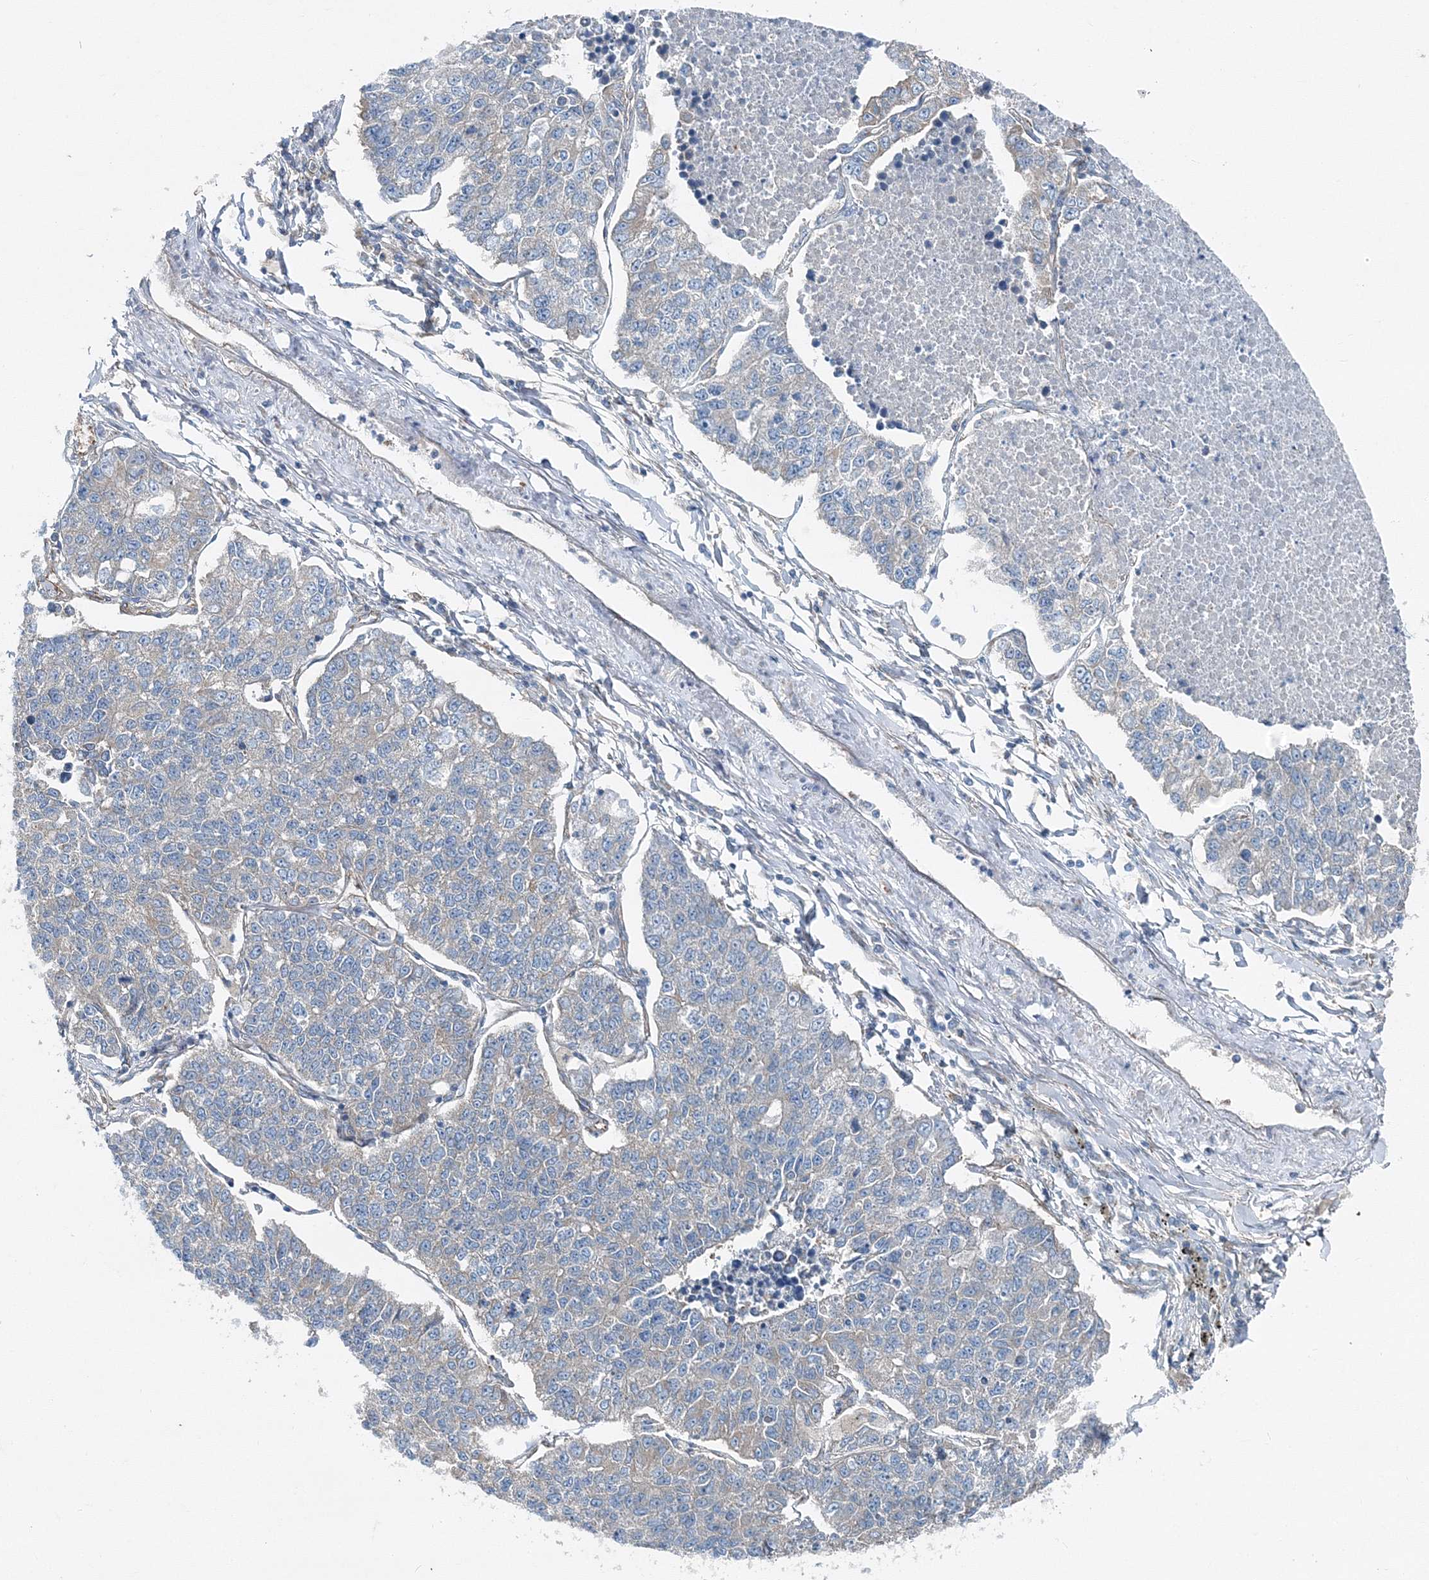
{"staining": {"intensity": "weak", "quantity": "25%-75%", "location": "cytoplasmic/membranous"}, "tissue": "lung cancer", "cell_type": "Tumor cells", "image_type": "cancer", "snomed": [{"axis": "morphology", "description": "Adenocarcinoma, NOS"}, {"axis": "topography", "description": "Lung"}], "caption": "This histopathology image shows IHC staining of lung adenocarcinoma, with low weak cytoplasmic/membranous staining in approximately 25%-75% of tumor cells.", "gene": "MPHOSPH9", "patient": {"sex": "male", "age": 49}}